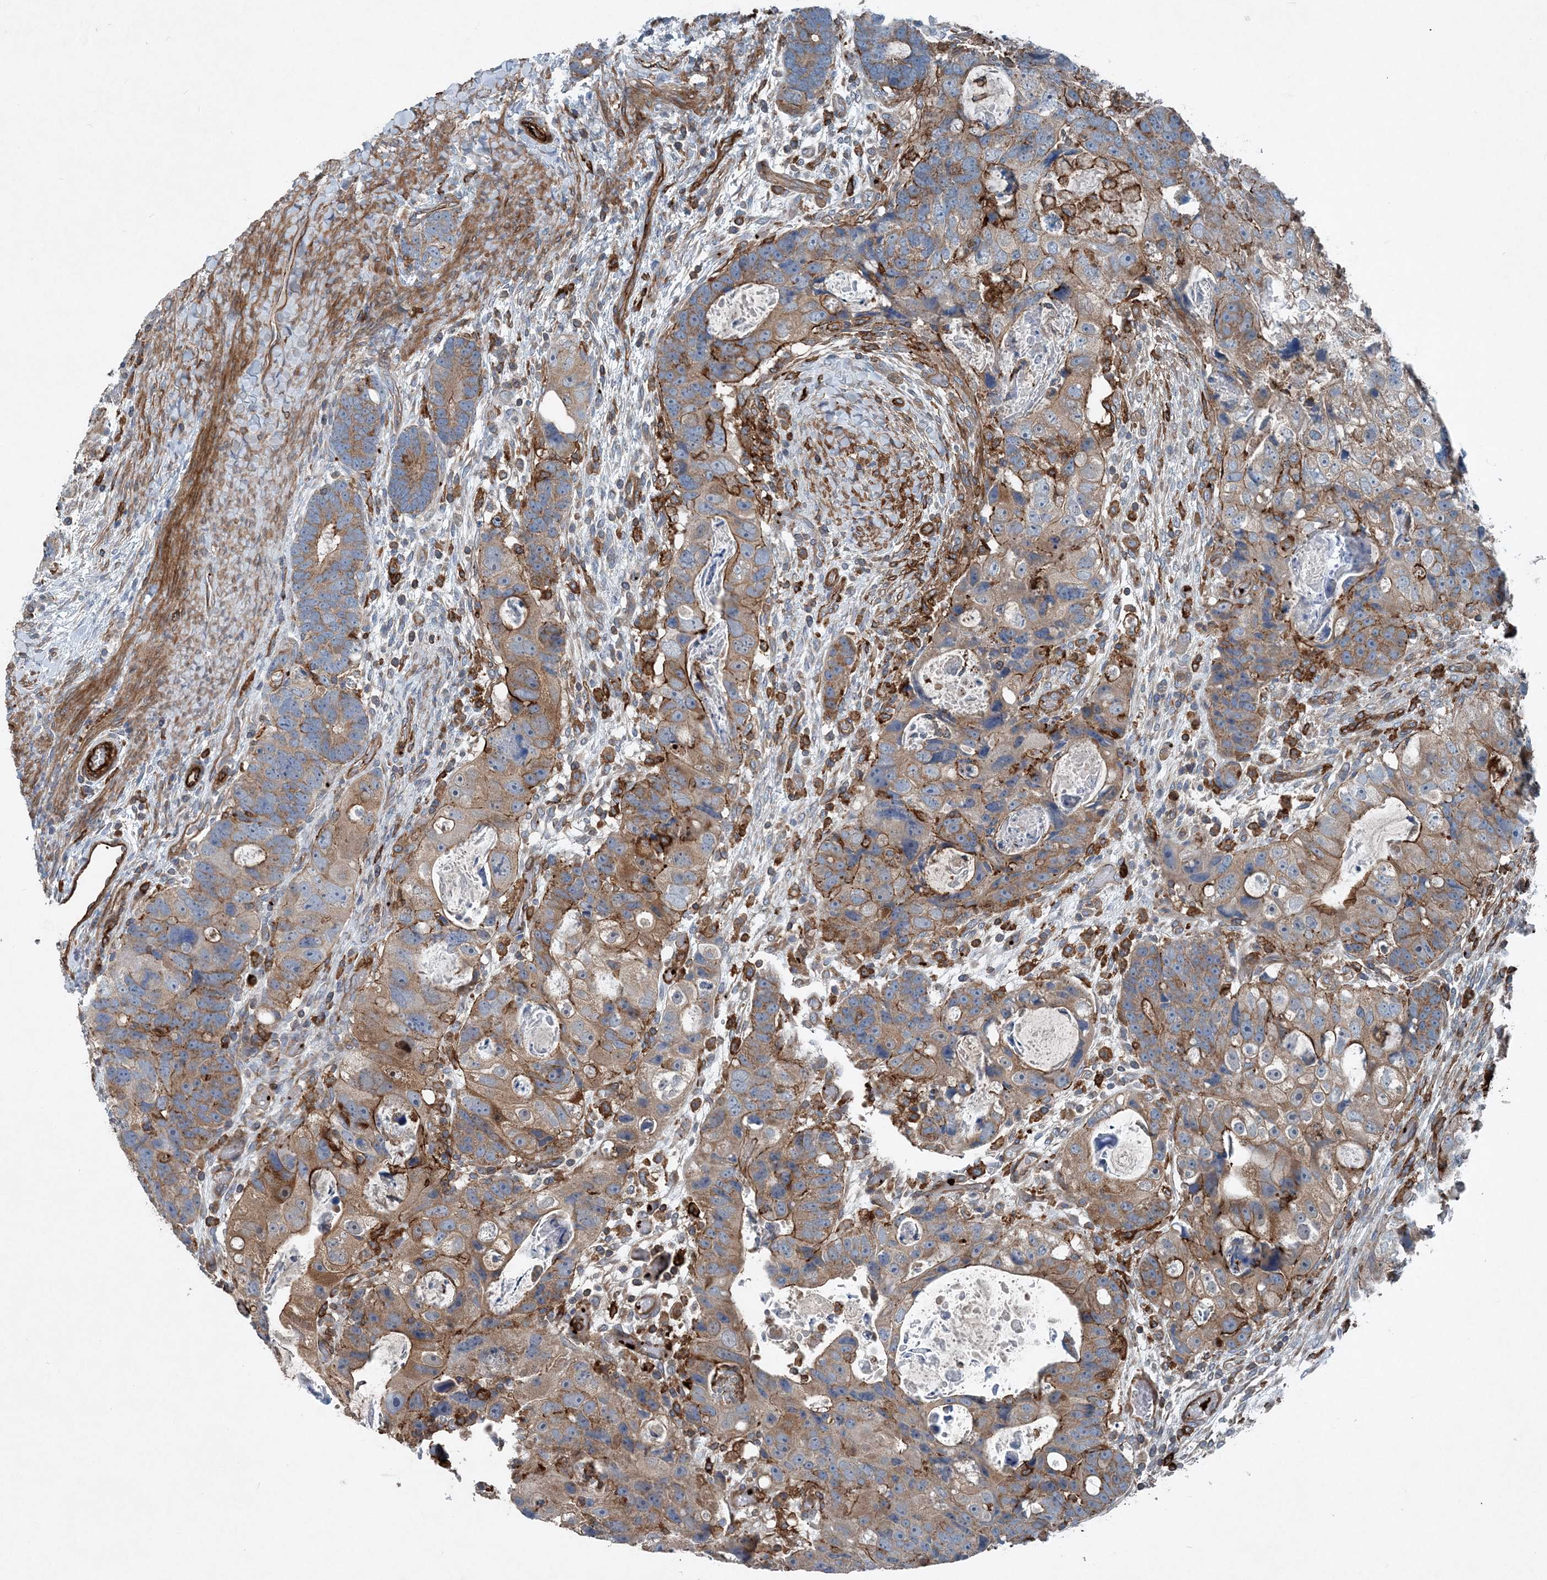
{"staining": {"intensity": "moderate", "quantity": ">75%", "location": "cytoplasmic/membranous"}, "tissue": "colorectal cancer", "cell_type": "Tumor cells", "image_type": "cancer", "snomed": [{"axis": "morphology", "description": "Adenocarcinoma, NOS"}, {"axis": "topography", "description": "Rectum"}], "caption": "There is medium levels of moderate cytoplasmic/membranous staining in tumor cells of colorectal cancer (adenocarcinoma), as demonstrated by immunohistochemical staining (brown color).", "gene": "DGUOK", "patient": {"sex": "male", "age": 59}}